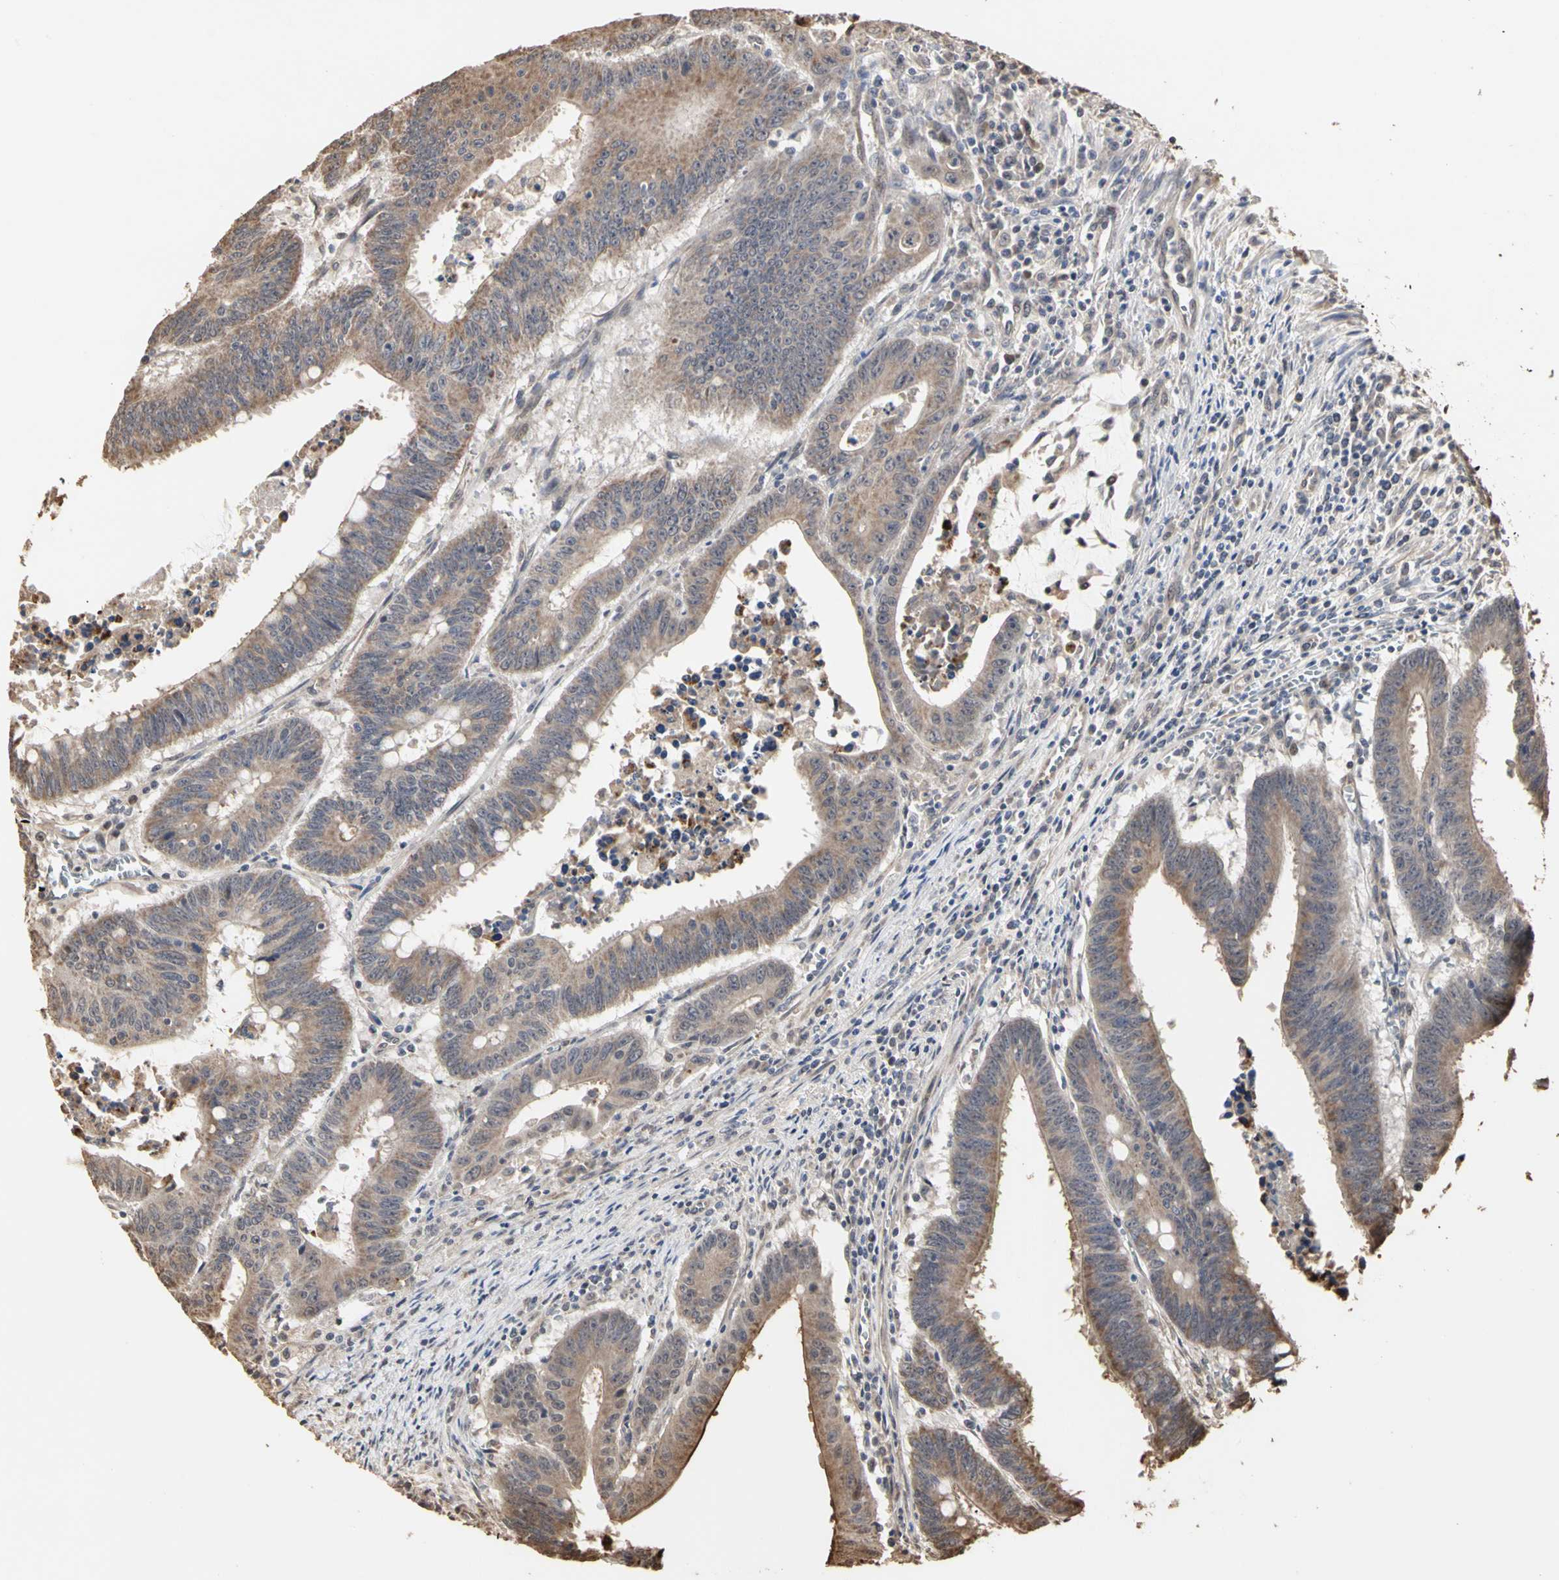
{"staining": {"intensity": "moderate", "quantity": ">75%", "location": "cytoplasmic/membranous"}, "tissue": "colorectal cancer", "cell_type": "Tumor cells", "image_type": "cancer", "snomed": [{"axis": "morphology", "description": "Adenocarcinoma, NOS"}, {"axis": "topography", "description": "Colon"}], "caption": "Moderate cytoplasmic/membranous positivity is identified in about >75% of tumor cells in adenocarcinoma (colorectal).", "gene": "TAOK1", "patient": {"sex": "male", "age": 45}}